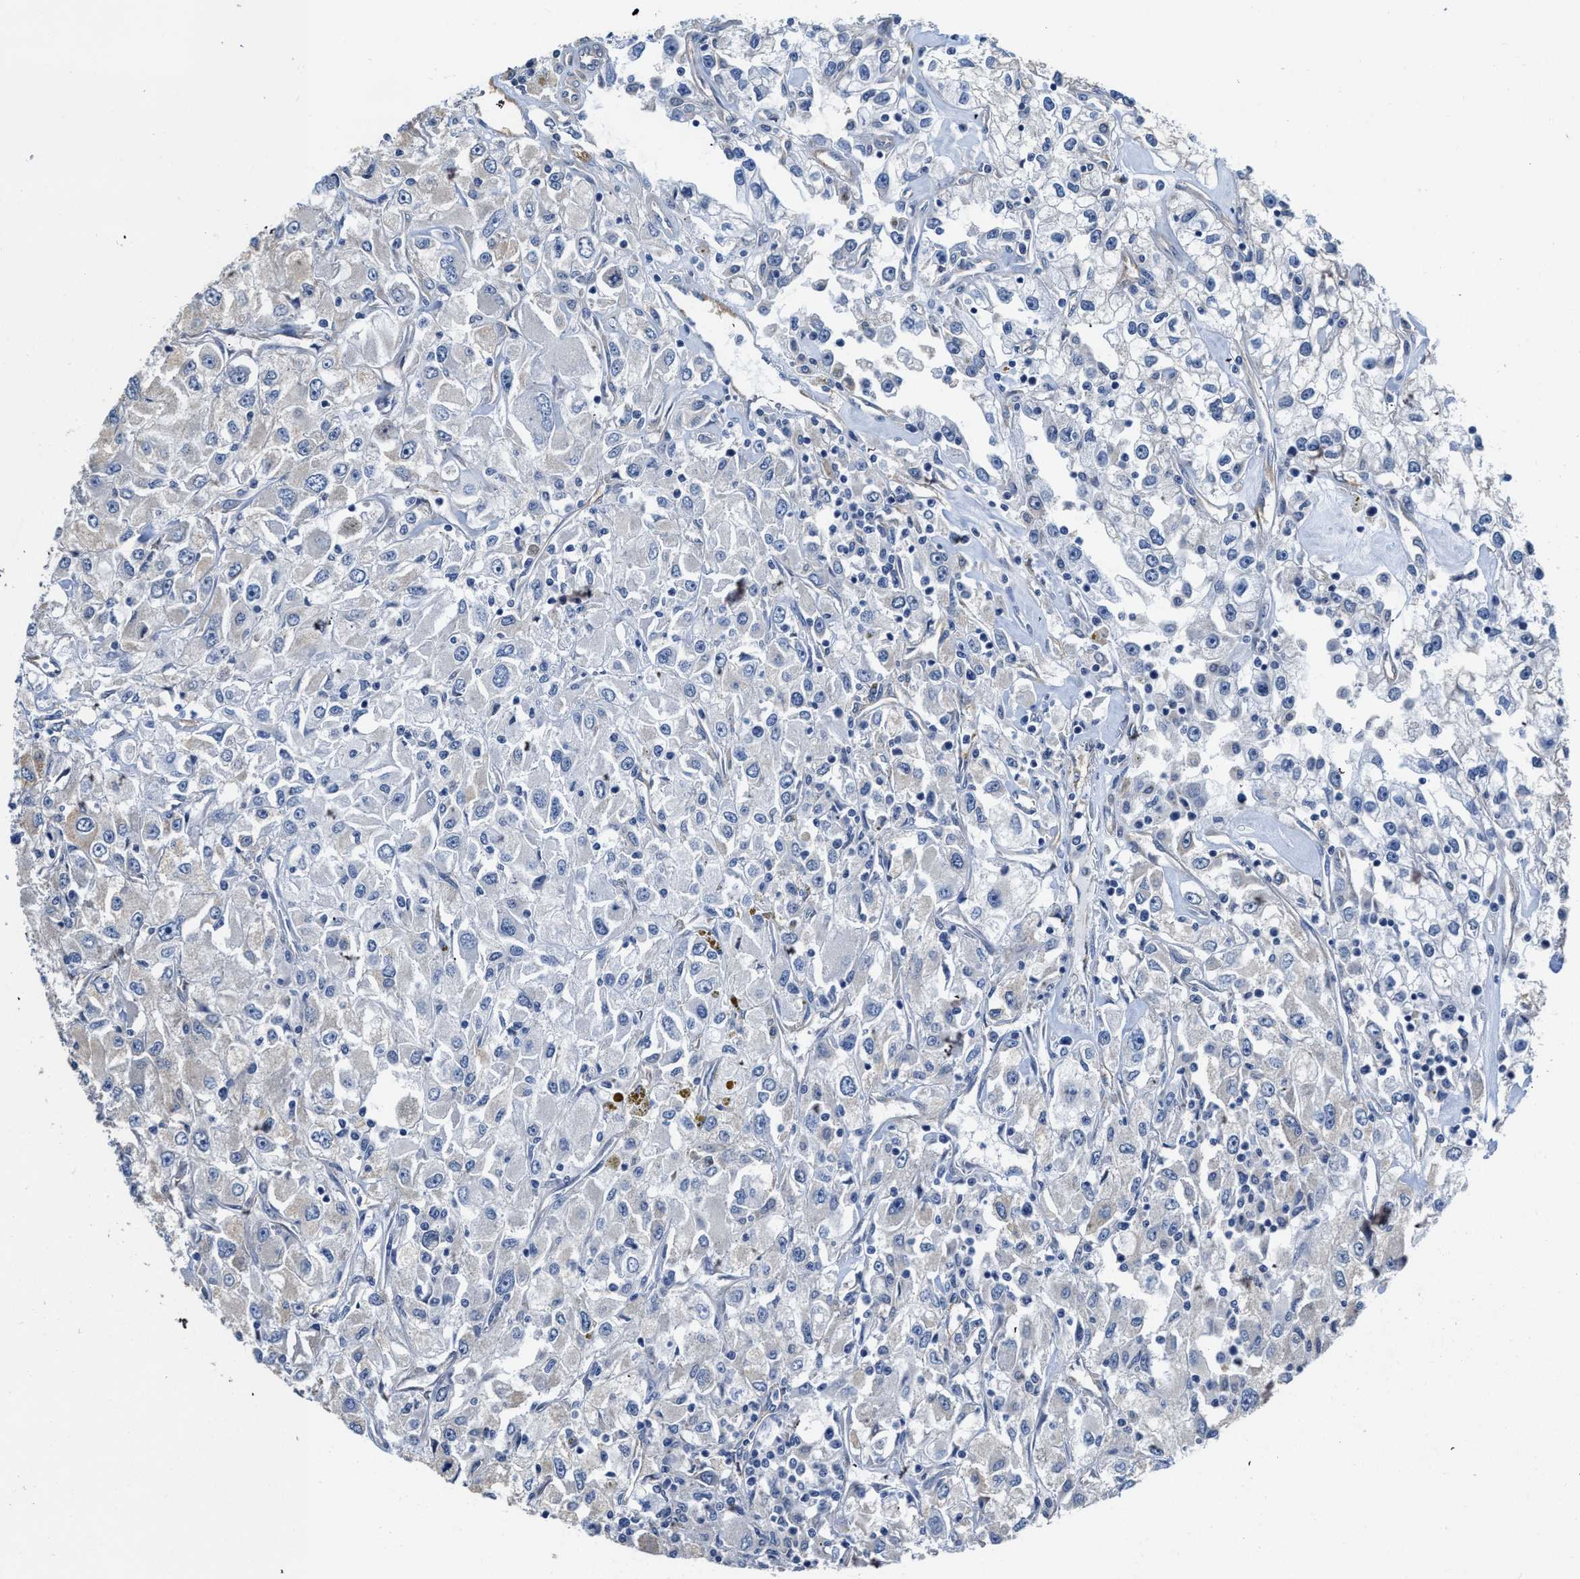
{"staining": {"intensity": "negative", "quantity": "none", "location": "none"}, "tissue": "renal cancer", "cell_type": "Tumor cells", "image_type": "cancer", "snomed": [{"axis": "morphology", "description": "Adenocarcinoma, NOS"}, {"axis": "topography", "description": "Kidney"}], "caption": "High magnification brightfield microscopy of adenocarcinoma (renal) stained with DAB (3,3'-diaminobenzidine) (brown) and counterstained with hematoxylin (blue): tumor cells show no significant staining.", "gene": "C22orf42", "patient": {"sex": "female", "age": 52}}